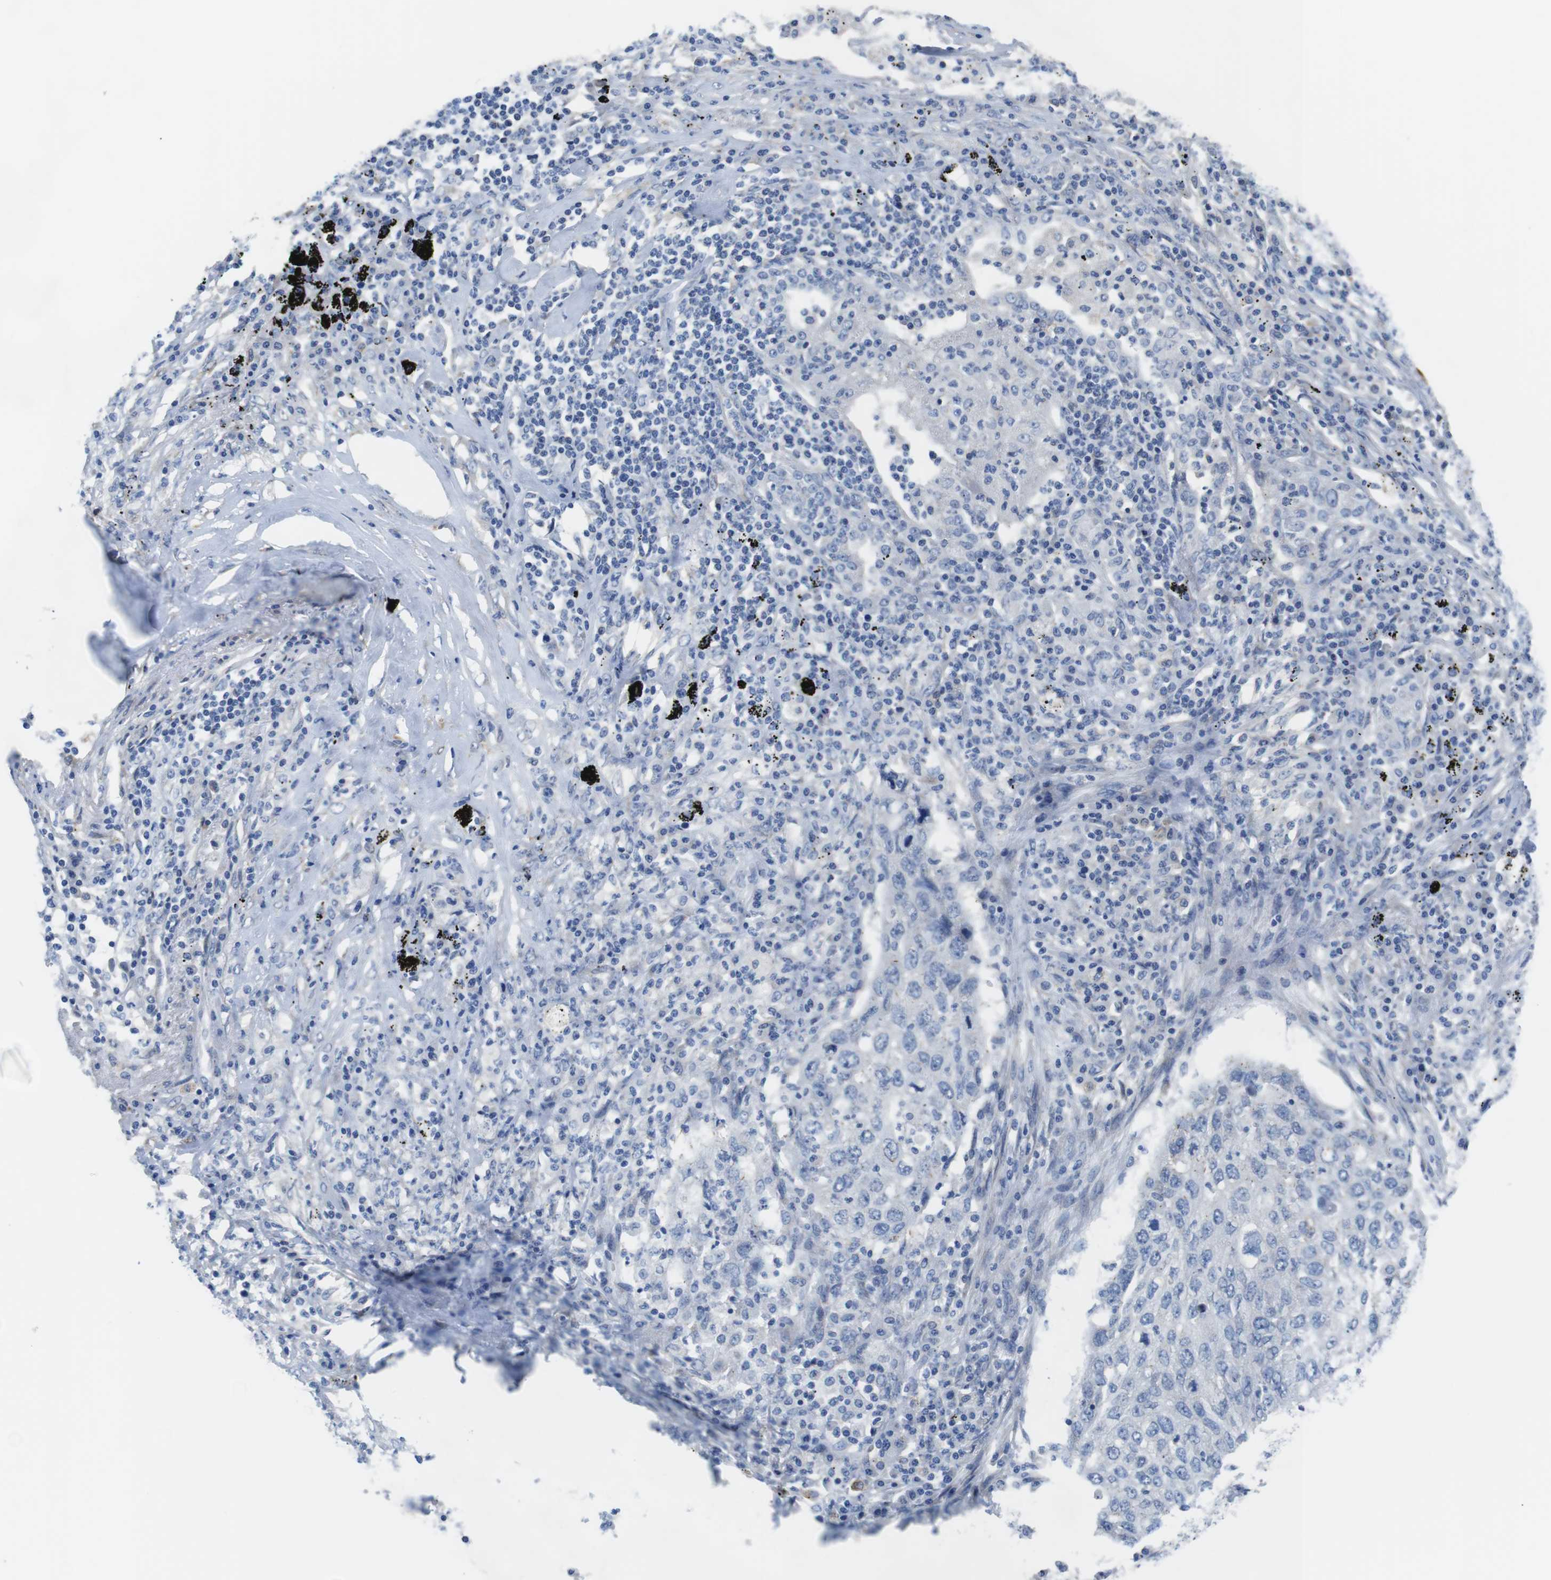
{"staining": {"intensity": "negative", "quantity": "none", "location": "none"}, "tissue": "lung cancer", "cell_type": "Tumor cells", "image_type": "cancer", "snomed": [{"axis": "morphology", "description": "Squamous cell carcinoma, NOS"}, {"axis": "topography", "description": "Lung"}], "caption": "A photomicrograph of human squamous cell carcinoma (lung) is negative for staining in tumor cells.", "gene": "CDH8", "patient": {"sex": "female", "age": 63}}